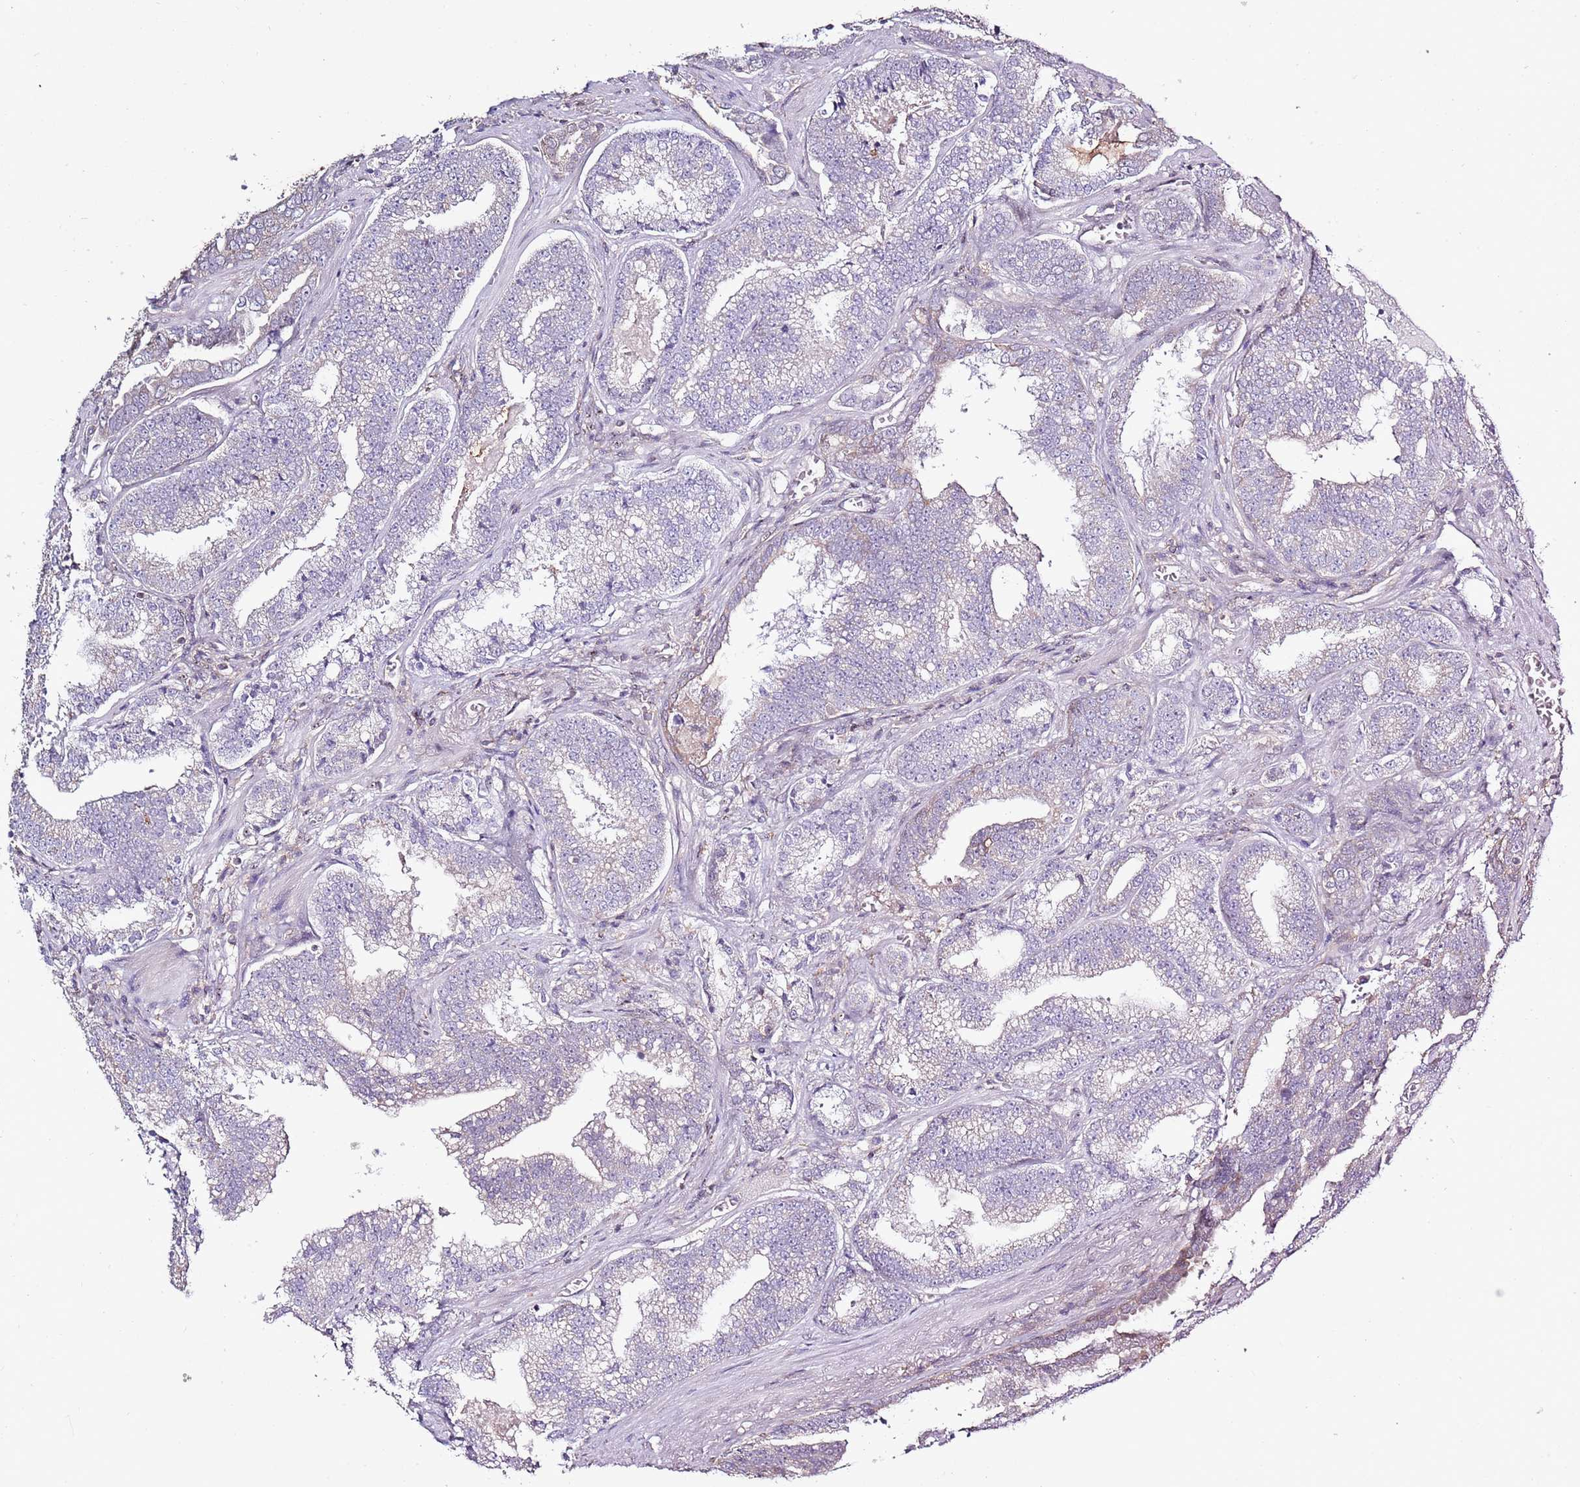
{"staining": {"intensity": "weak", "quantity": "25%-75%", "location": "cytoplasmic/membranous"}, "tissue": "prostate cancer", "cell_type": "Tumor cells", "image_type": "cancer", "snomed": [{"axis": "morphology", "description": "Adenocarcinoma, High grade"}, {"axis": "topography", "description": "Prostate"}], "caption": "Prostate cancer stained for a protein shows weak cytoplasmic/membranous positivity in tumor cells.", "gene": "CAPN9", "patient": {"sex": "male", "age": 67}}